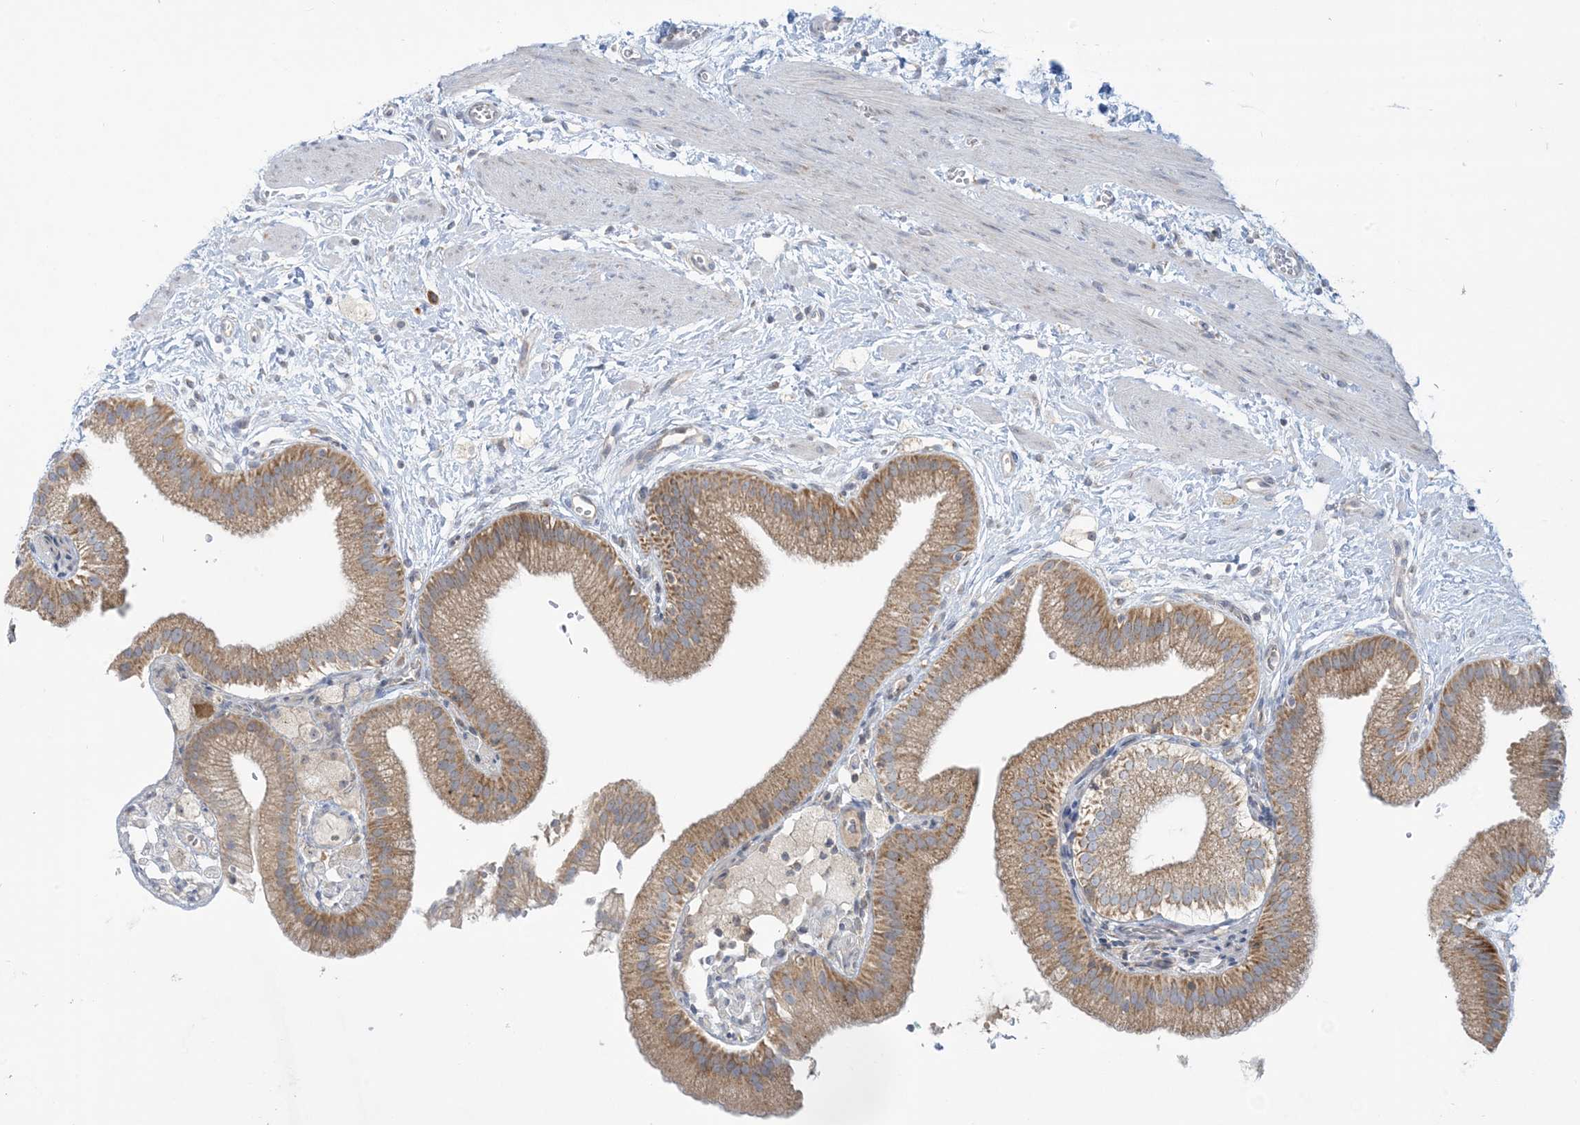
{"staining": {"intensity": "strong", "quantity": ">75%", "location": "cytoplasmic/membranous"}, "tissue": "gallbladder", "cell_type": "Glandular cells", "image_type": "normal", "snomed": [{"axis": "morphology", "description": "Normal tissue, NOS"}, {"axis": "topography", "description": "Gallbladder"}], "caption": "Benign gallbladder demonstrates strong cytoplasmic/membranous staining in about >75% of glandular cells, visualized by immunohistochemistry. (brown staining indicates protein expression, while blue staining denotes nuclei).", "gene": "RPP40", "patient": {"sex": "male", "age": 55}}